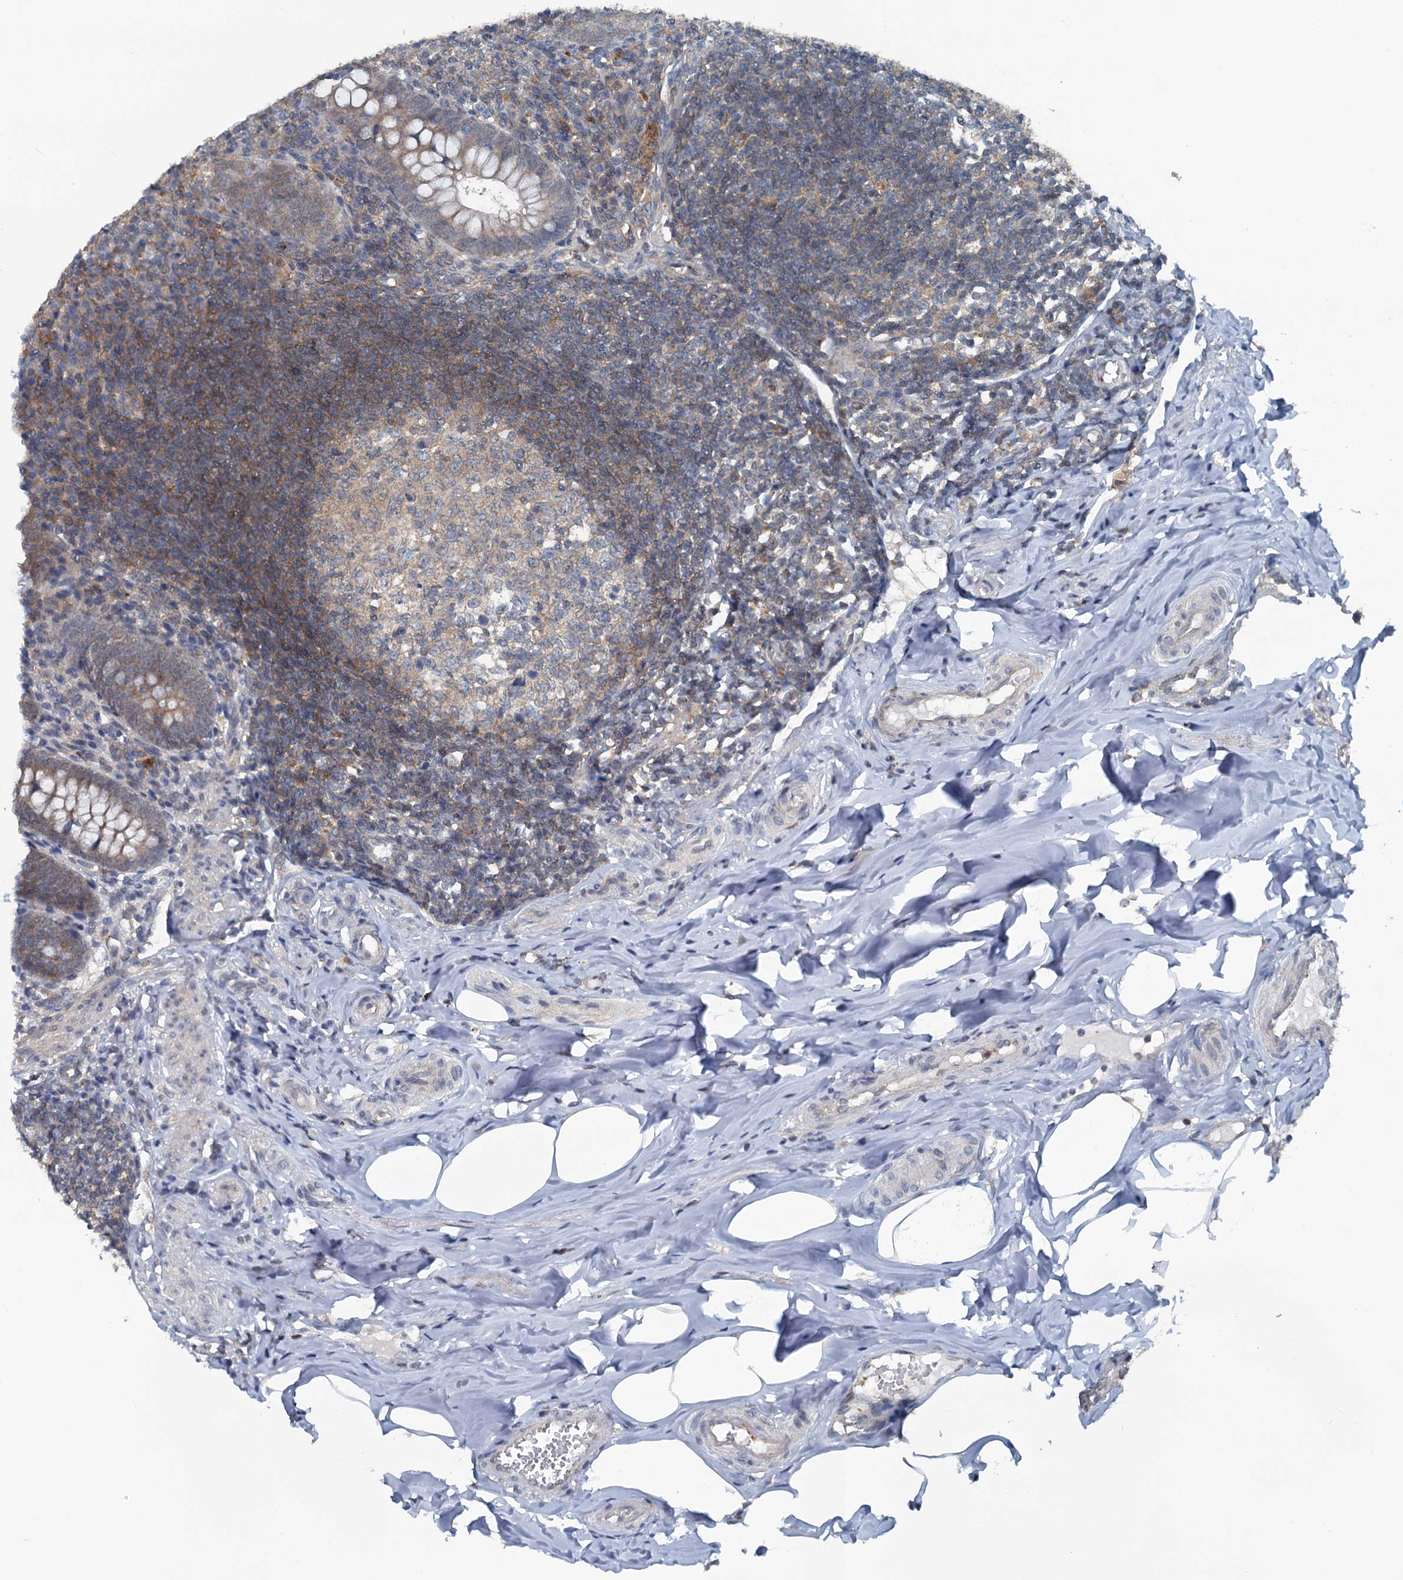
{"staining": {"intensity": "moderate", "quantity": "25%-75%", "location": "cytoplasmic/membranous"}, "tissue": "appendix", "cell_type": "Glandular cells", "image_type": "normal", "snomed": [{"axis": "morphology", "description": "Normal tissue, NOS"}, {"axis": "topography", "description": "Appendix"}], "caption": "This photomicrograph demonstrates unremarkable appendix stained with immunohistochemistry to label a protein in brown. The cytoplasmic/membranous of glandular cells show moderate positivity for the protein. Nuclei are counter-stained blue.", "gene": "GCLM", "patient": {"sex": "female", "age": 33}}